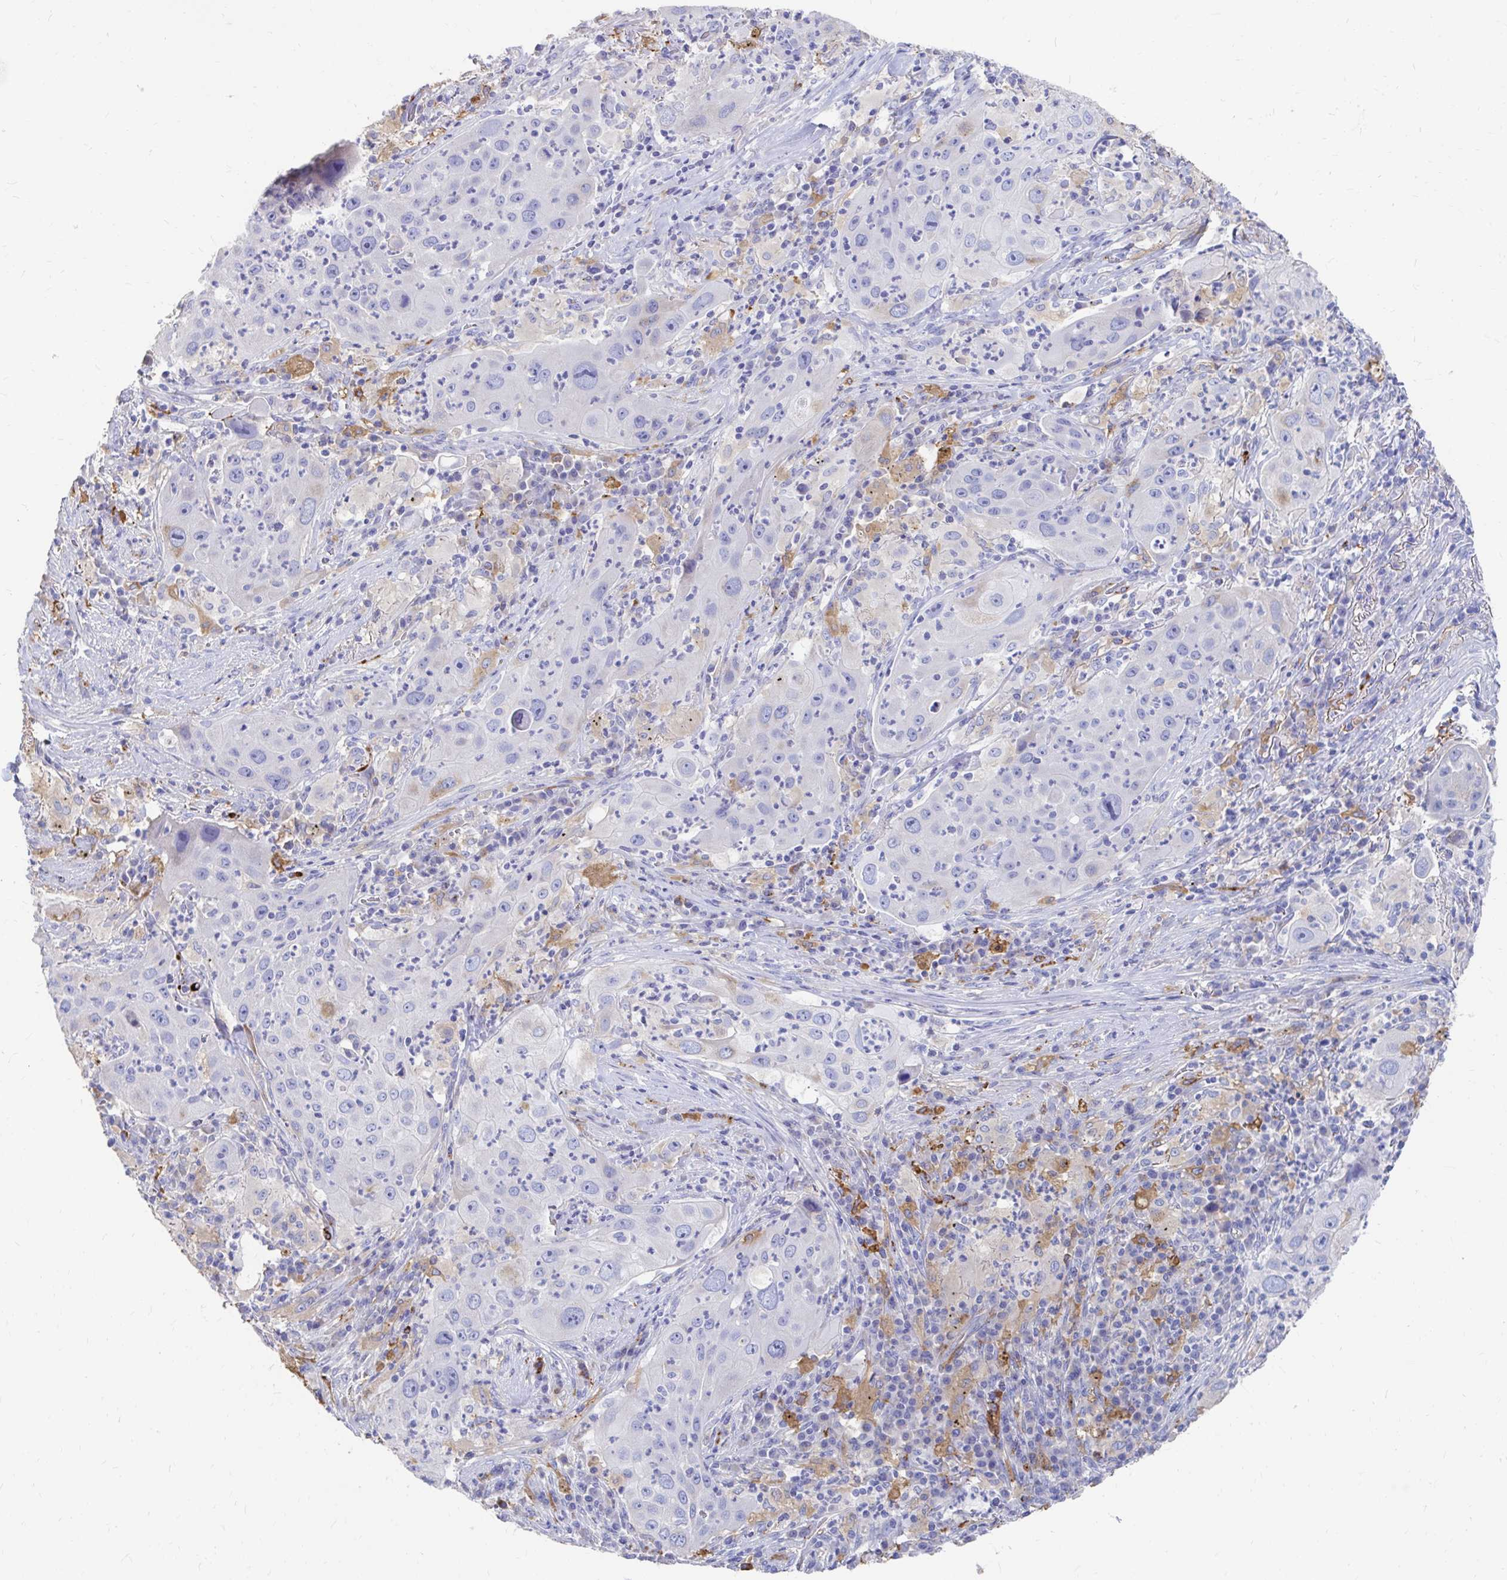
{"staining": {"intensity": "negative", "quantity": "none", "location": "none"}, "tissue": "lung cancer", "cell_type": "Tumor cells", "image_type": "cancer", "snomed": [{"axis": "morphology", "description": "Squamous cell carcinoma, NOS"}, {"axis": "topography", "description": "Lung"}], "caption": "The histopathology image demonstrates no significant expression in tumor cells of squamous cell carcinoma (lung). (Brightfield microscopy of DAB IHC at high magnification).", "gene": "LAMC3", "patient": {"sex": "female", "age": 59}}